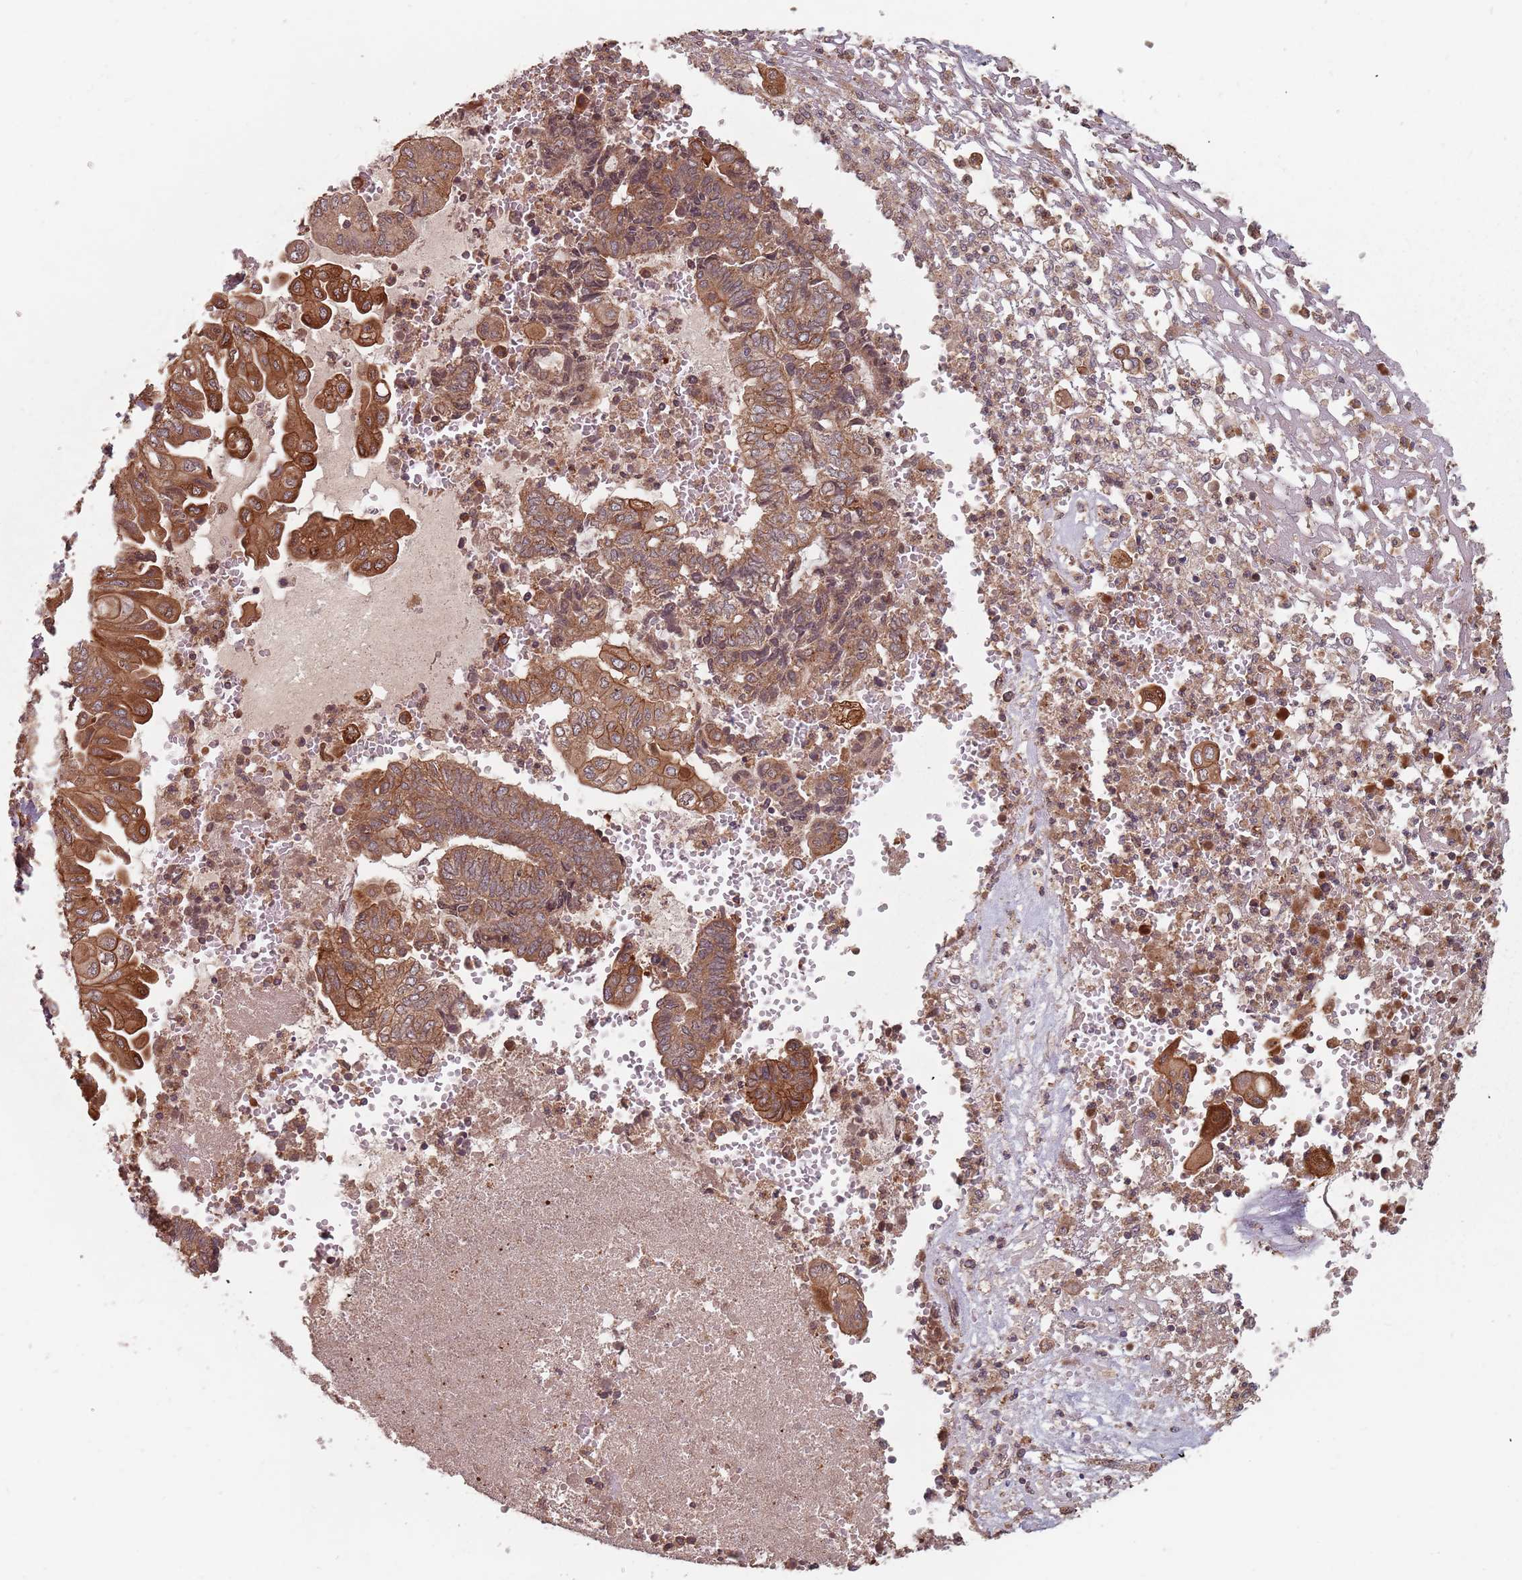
{"staining": {"intensity": "strong", "quantity": ">75%", "location": "cytoplasmic/membranous"}, "tissue": "endometrial cancer", "cell_type": "Tumor cells", "image_type": "cancer", "snomed": [{"axis": "morphology", "description": "Adenocarcinoma, NOS"}, {"axis": "topography", "description": "Uterus"}, {"axis": "topography", "description": "Endometrium"}], "caption": "A high-resolution micrograph shows IHC staining of adenocarcinoma (endometrial), which exhibits strong cytoplasmic/membranous staining in about >75% of tumor cells. Immunohistochemistry (ihc) stains the protein of interest in brown and the nuclei are stained blue.", "gene": "C3orf14", "patient": {"sex": "female", "age": 70}}